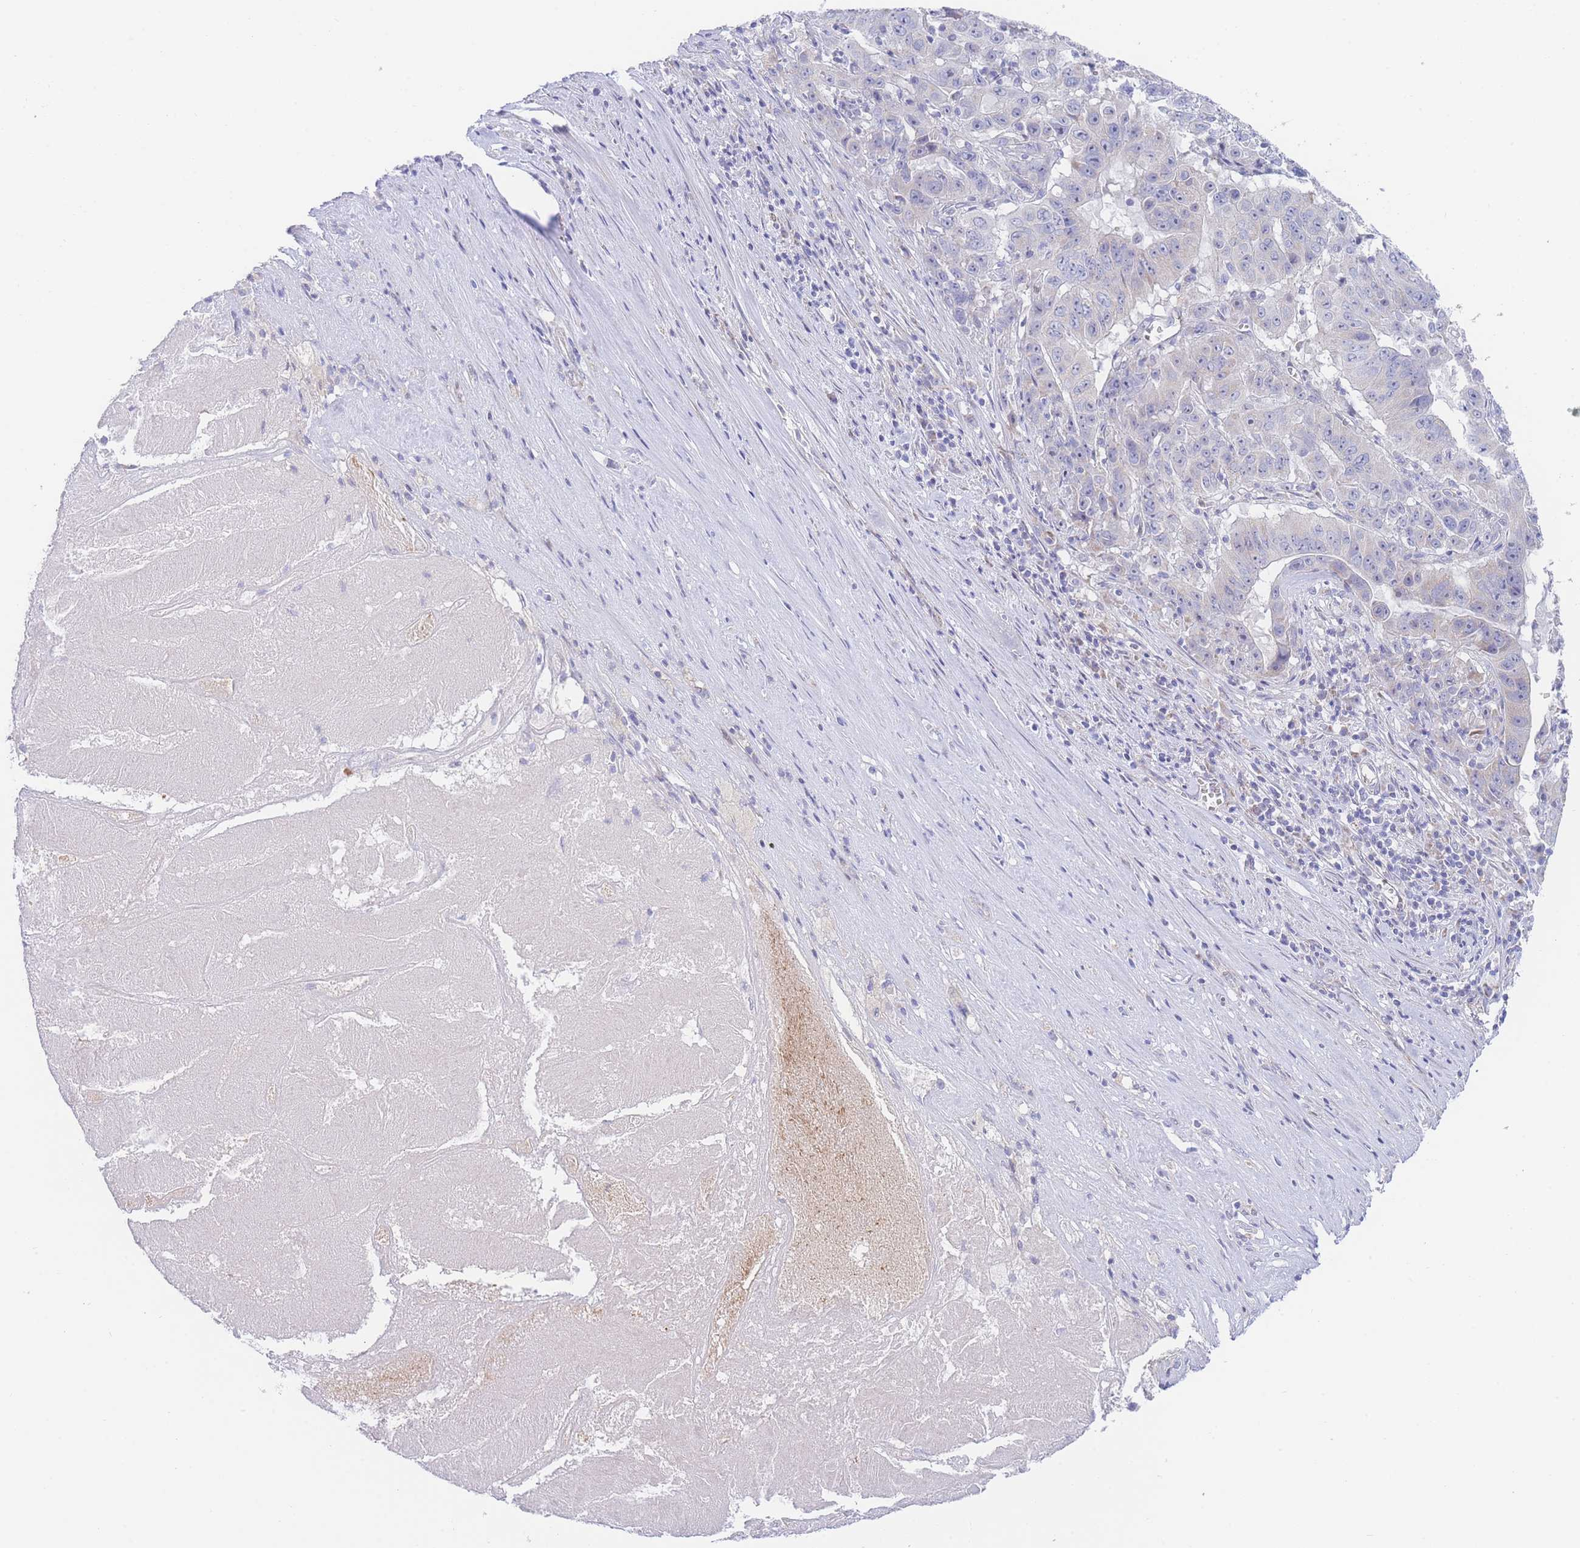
{"staining": {"intensity": "negative", "quantity": "none", "location": "none"}, "tissue": "pancreatic cancer", "cell_type": "Tumor cells", "image_type": "cancer", "snomed": [{"axis": "morphology", "description": "Adenocarcinoma, NOS"}, {"axis": "topography", "description": "Pancreas"}], "caption": "Tumor cells are negative for protein expression in human pancreatic adenocarcinoma. (IHC, brightfield microscopy, high magnification).", "gene": "GPAM", "patient": {"sex": "male", "age": 63}}